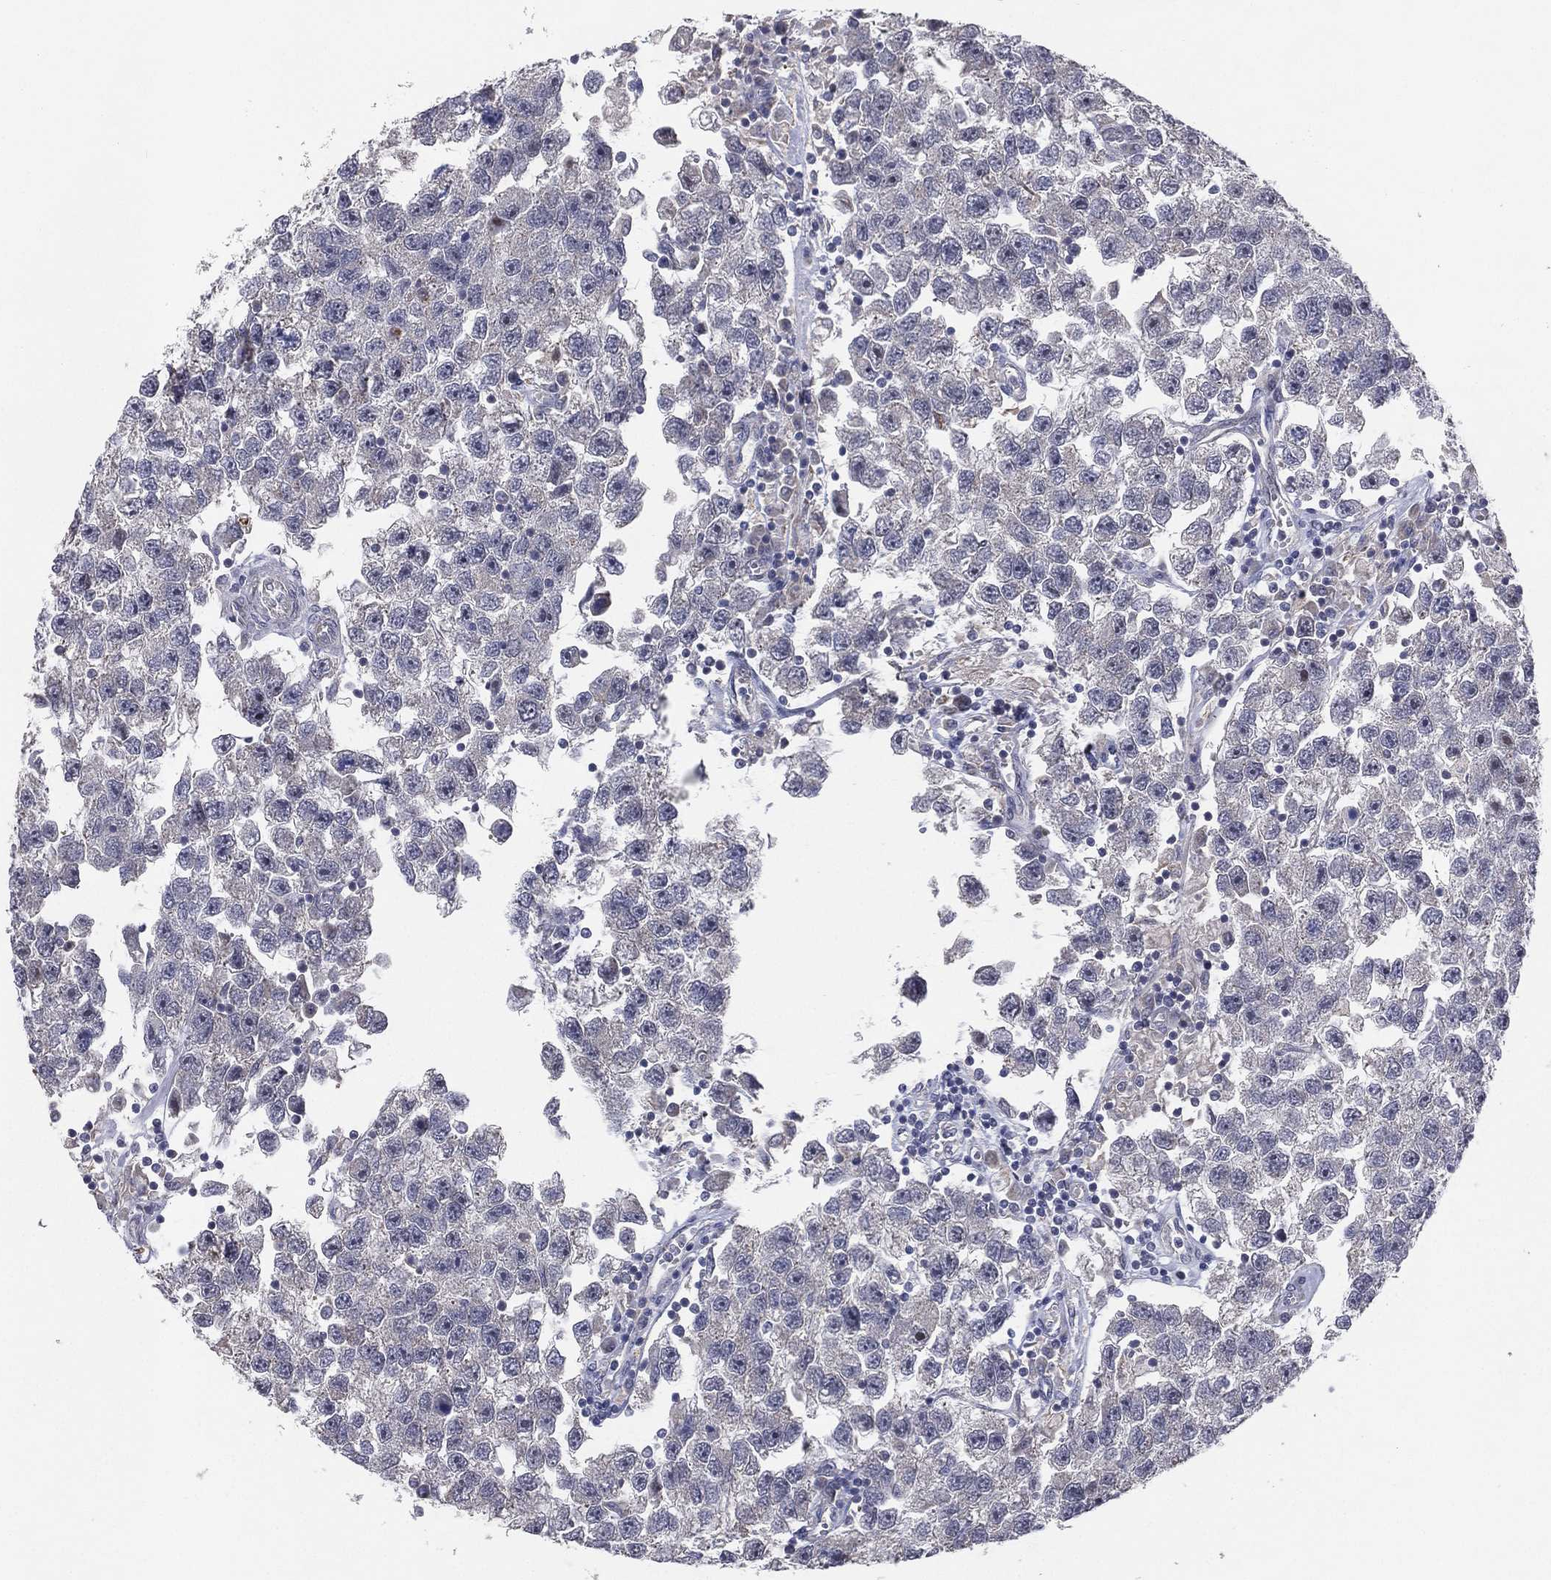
{"staining": {"intensity": "negative", "quantity": "none", "location": "none"}, "tissue": "testis cancer", "cell_type": "Tumor cells", "image_type": "cancer", "snomed": [{"axis": "morphology", "description": "Seminoma, NOS"}, {"axis": "topography", "description": "Testis"}], "caption": "Protein analysis of seminoma (testis) demonstrates no significant staining in tumor cells.", "gene": "KAT14", "patient": {"sex": "male", "age": 26}}